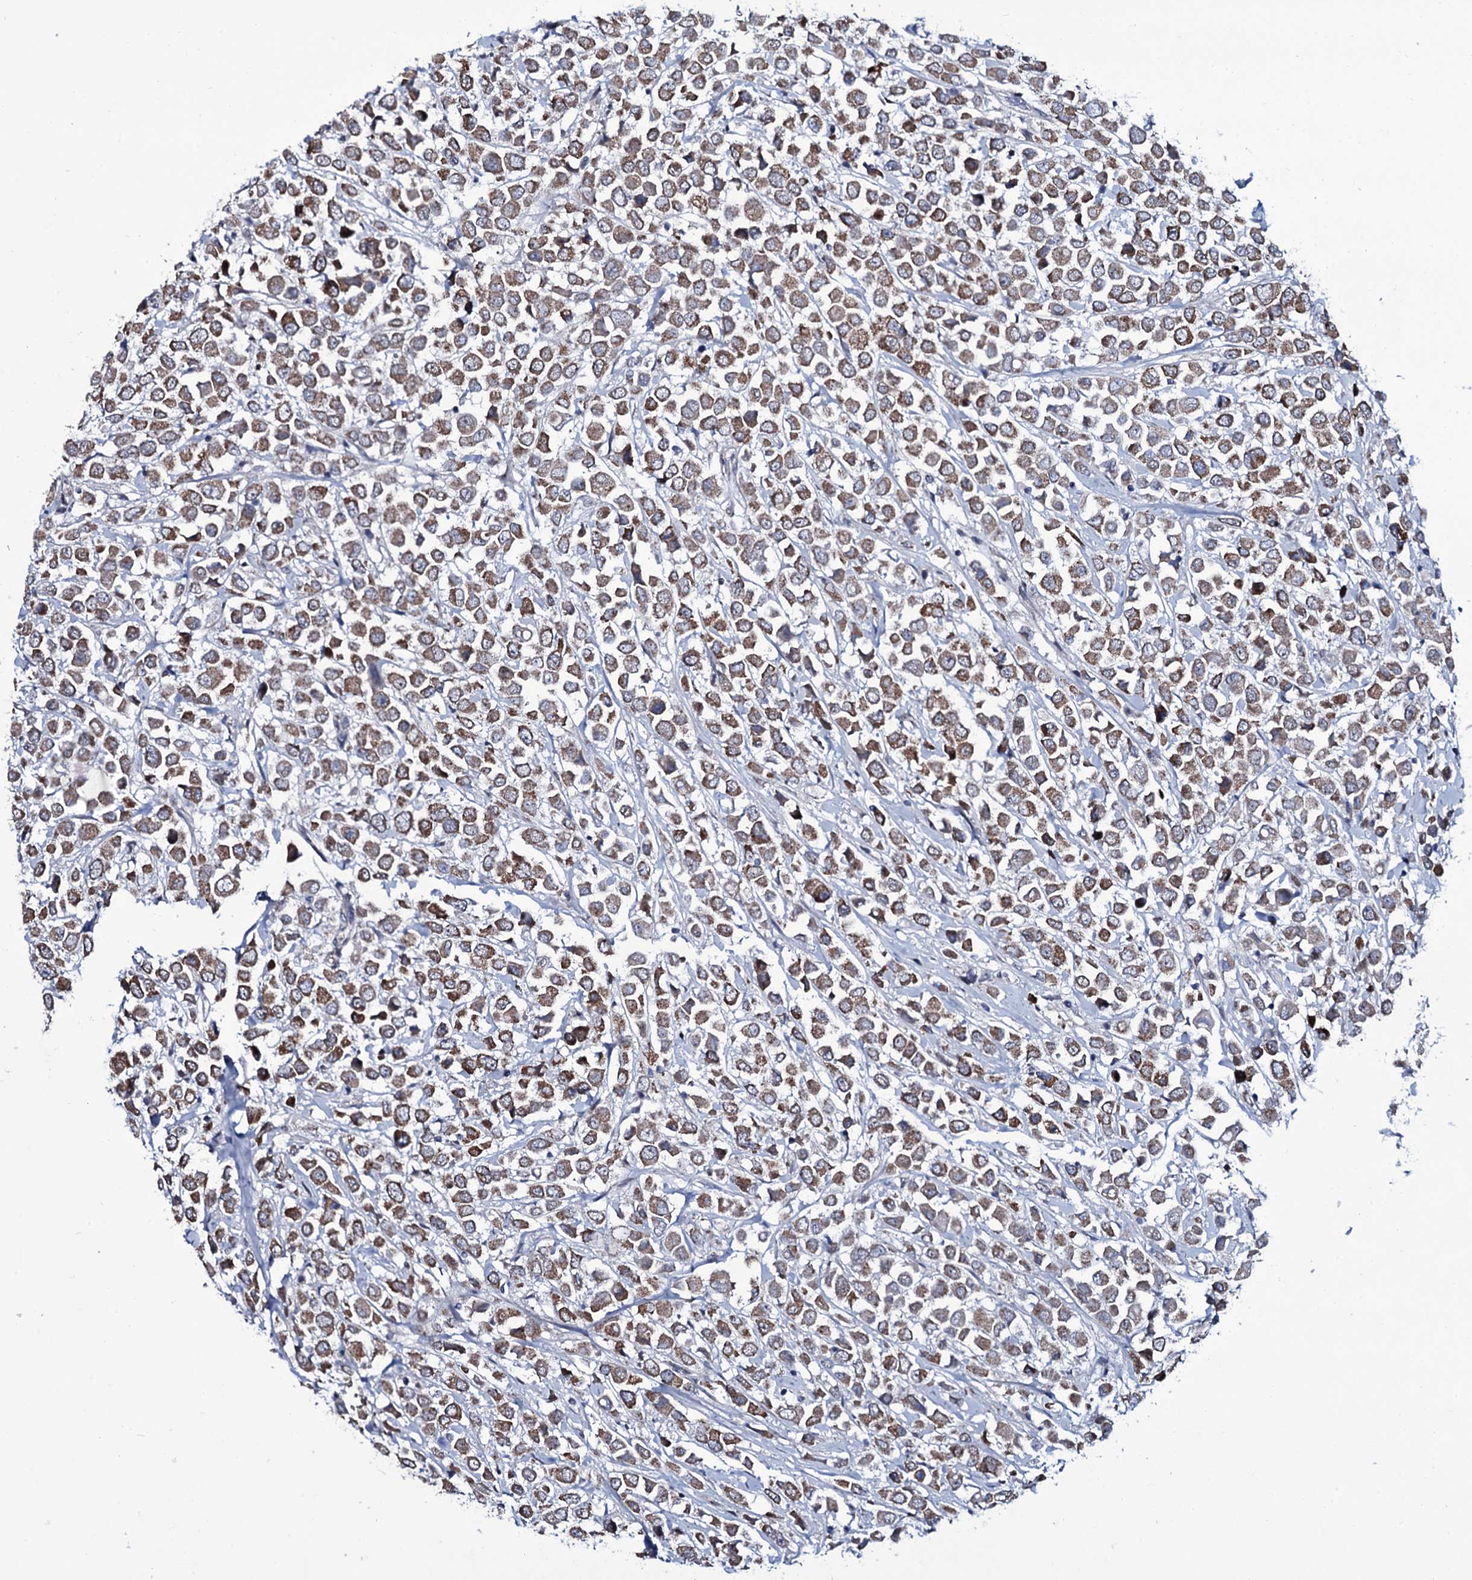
{"staining": {"intensity": "moderate", "quantity": ">75%", "location": "cytoplasmic/membranous"}, "tissue": "breast cancer", "cell_type": "Tumor cells", "image_type": "cancer", "snomed": [{"axis": "morphology", "description": "Duct carcinoma"}, {"axis": "topography", "description": "Breast"}], "caption": "Immunohistochemistry (IHC) photomicrograph of human invasive ductal carcinoma (breast) stained for a protein (brown), which exhibits medium levels of moderate cytoplasmic/membranous staining in about >75% of tumor cells.", "gene": "WIPF3", "patient": {"sex": "female", "age": 61}}